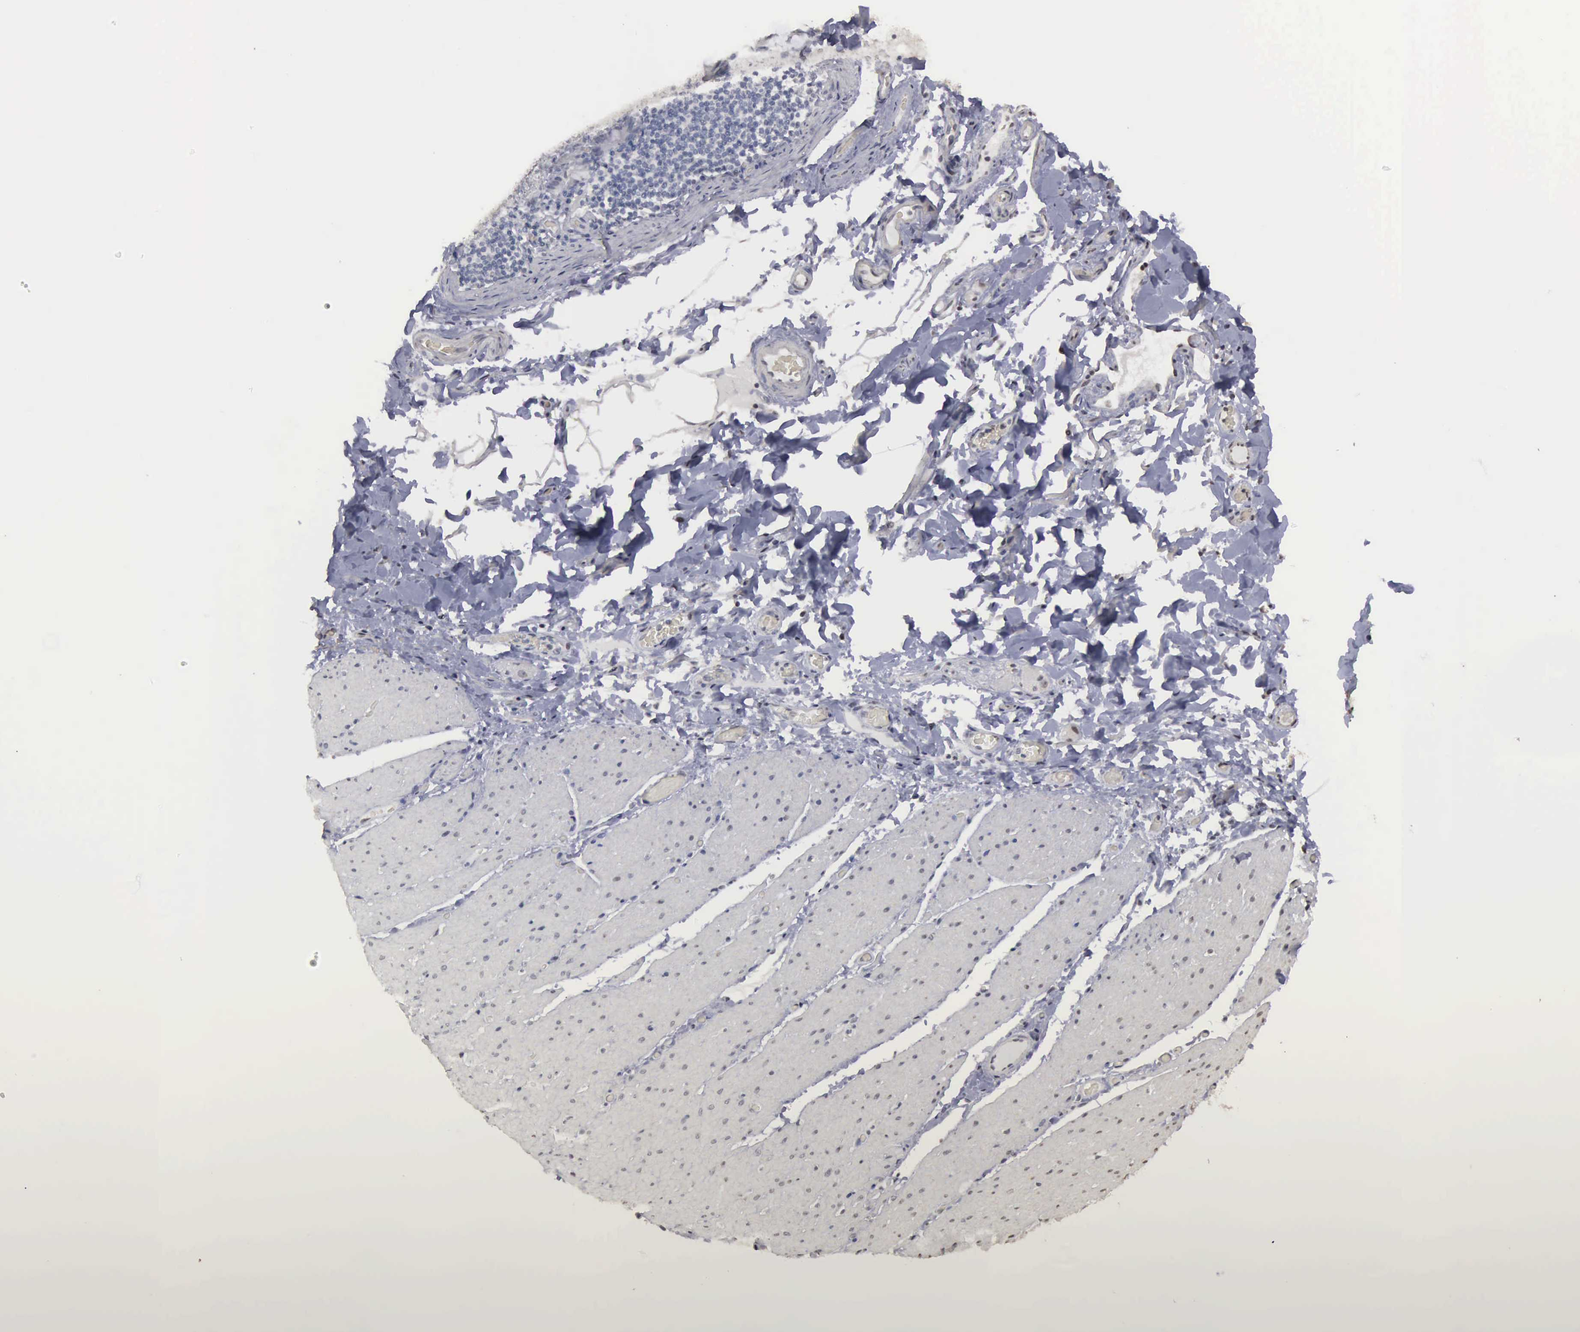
{"staining": {"intensity": "negative", "quantity": "none", "location": "none"}, "tissue": "adipose tissue", "cell_type": "Adipocytes", "image_type": "normal", "snomed": [{"axis": "morphology", "description": "Normal tissue, NOS"}, {"axis": "topography", "description": "Duodenum"}], "caption": "Immunohistochemistry image of unremarkable adipose tissue: adipose tissue stained with DAB exhibits no significant protein expression in adipocytes.", "gene": "UPB1", "patient": {"sex": "male", "age": 63}}